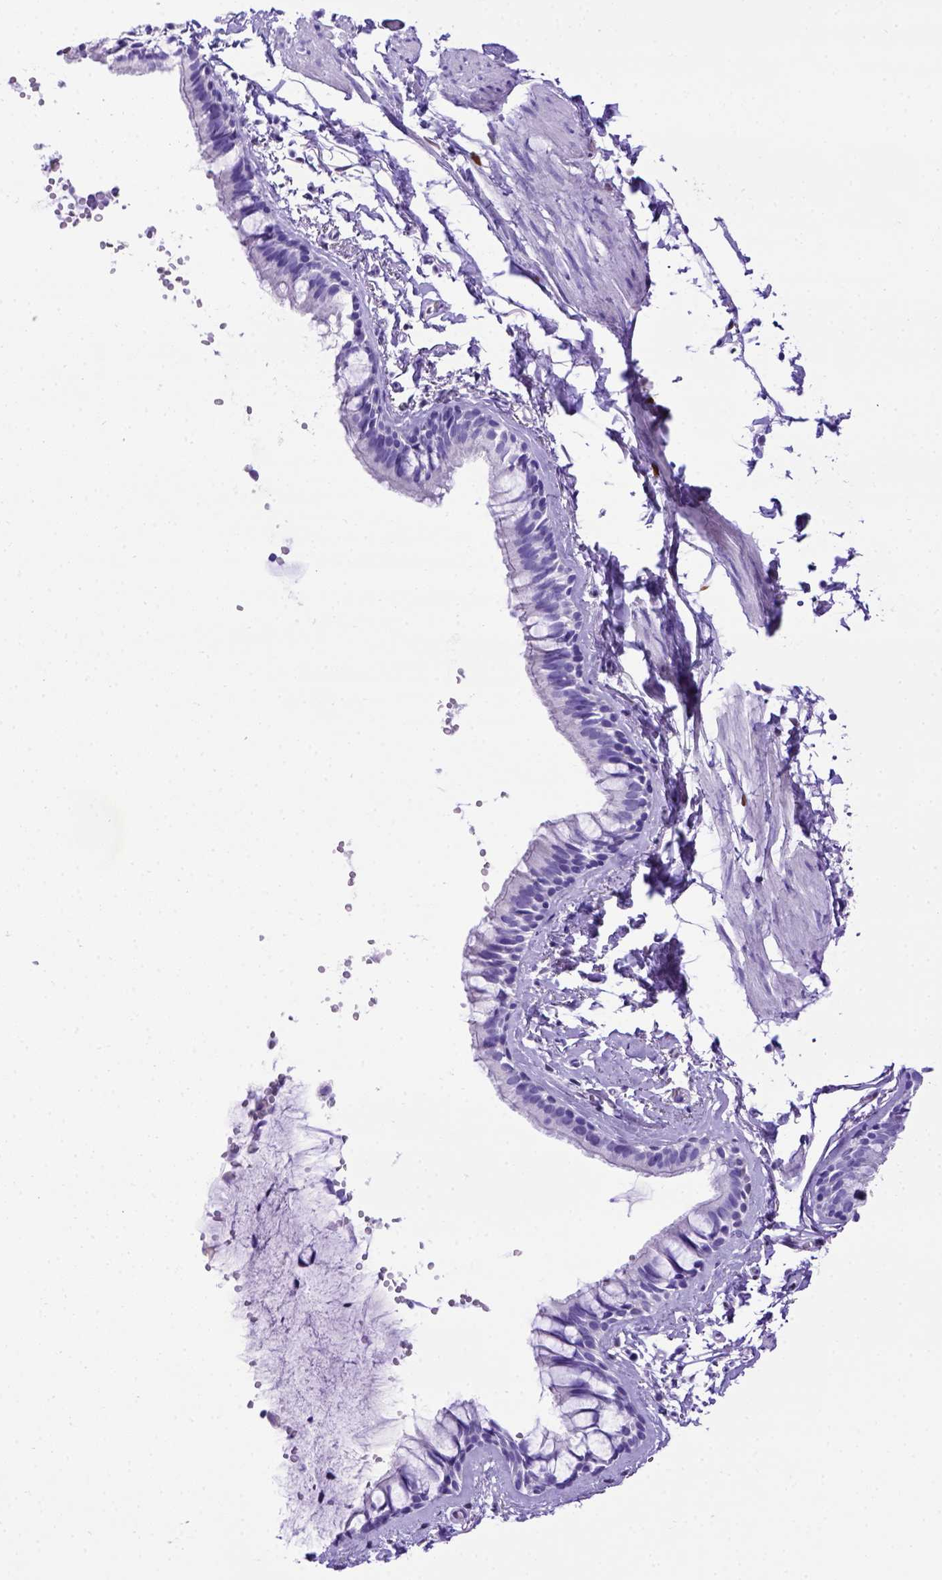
{"staining": {"intensity": "negative", "quantity": "none", "location": "none"}, "tissue": "bronchus", "cell_type": "Respiratory epithelial cells", "image_type": "normal", "snomed": [{"axis": "morphology", "description": "Normal tissue, NOS"}, {"axis": "topography", "description": "Bronchus"}], "caption": "Immunohistochemistry (IHC) image of normal human bronchus stained for a protein (brown), which exhibits no staining in respiratory epithelial cells. (DAB IHC with hematoxylin counter stain).", "gene": "MEOX2", "patient": {"sex": "female", "age": 59}}